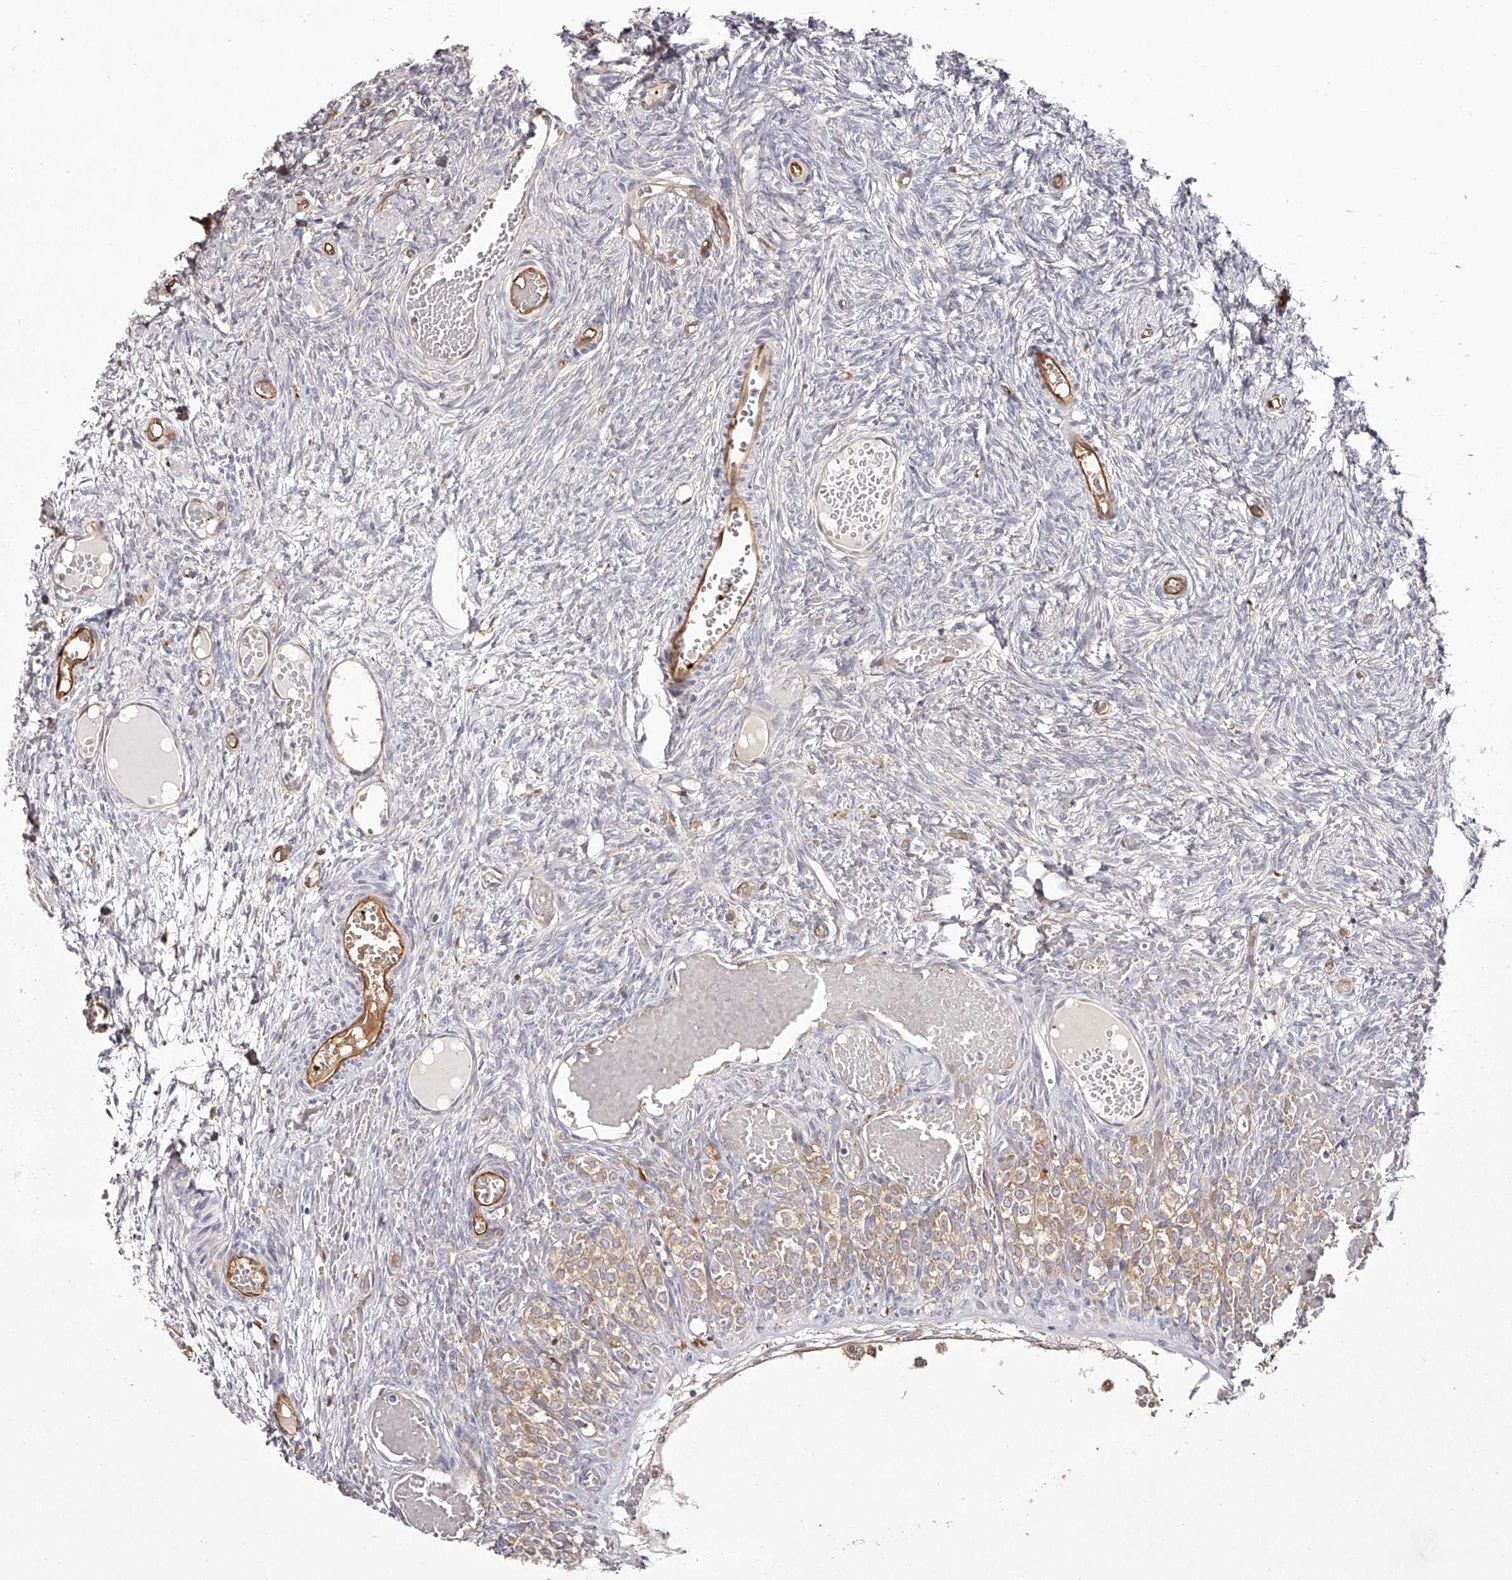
{"staining": {"intensity": "negative", "quantity": "none", "location": "none"}, "tissue": "ovary", "cell_type": "Ovarian stroma cells", "image_type": "normal", "snomed": [{"axis": "morphology", "description": "Adenocarcinoma, NOS"}, {"axis": "topography", "description": "Endometrium"}], "caption": "Immunohistochemistry (IHC) photomicrograph of normal ovary stained for a protein (brown), which displays no positivity in ovarian stroma cells.", "gene": "LAP3", "patient": {"sex": "female", "age": 32}}